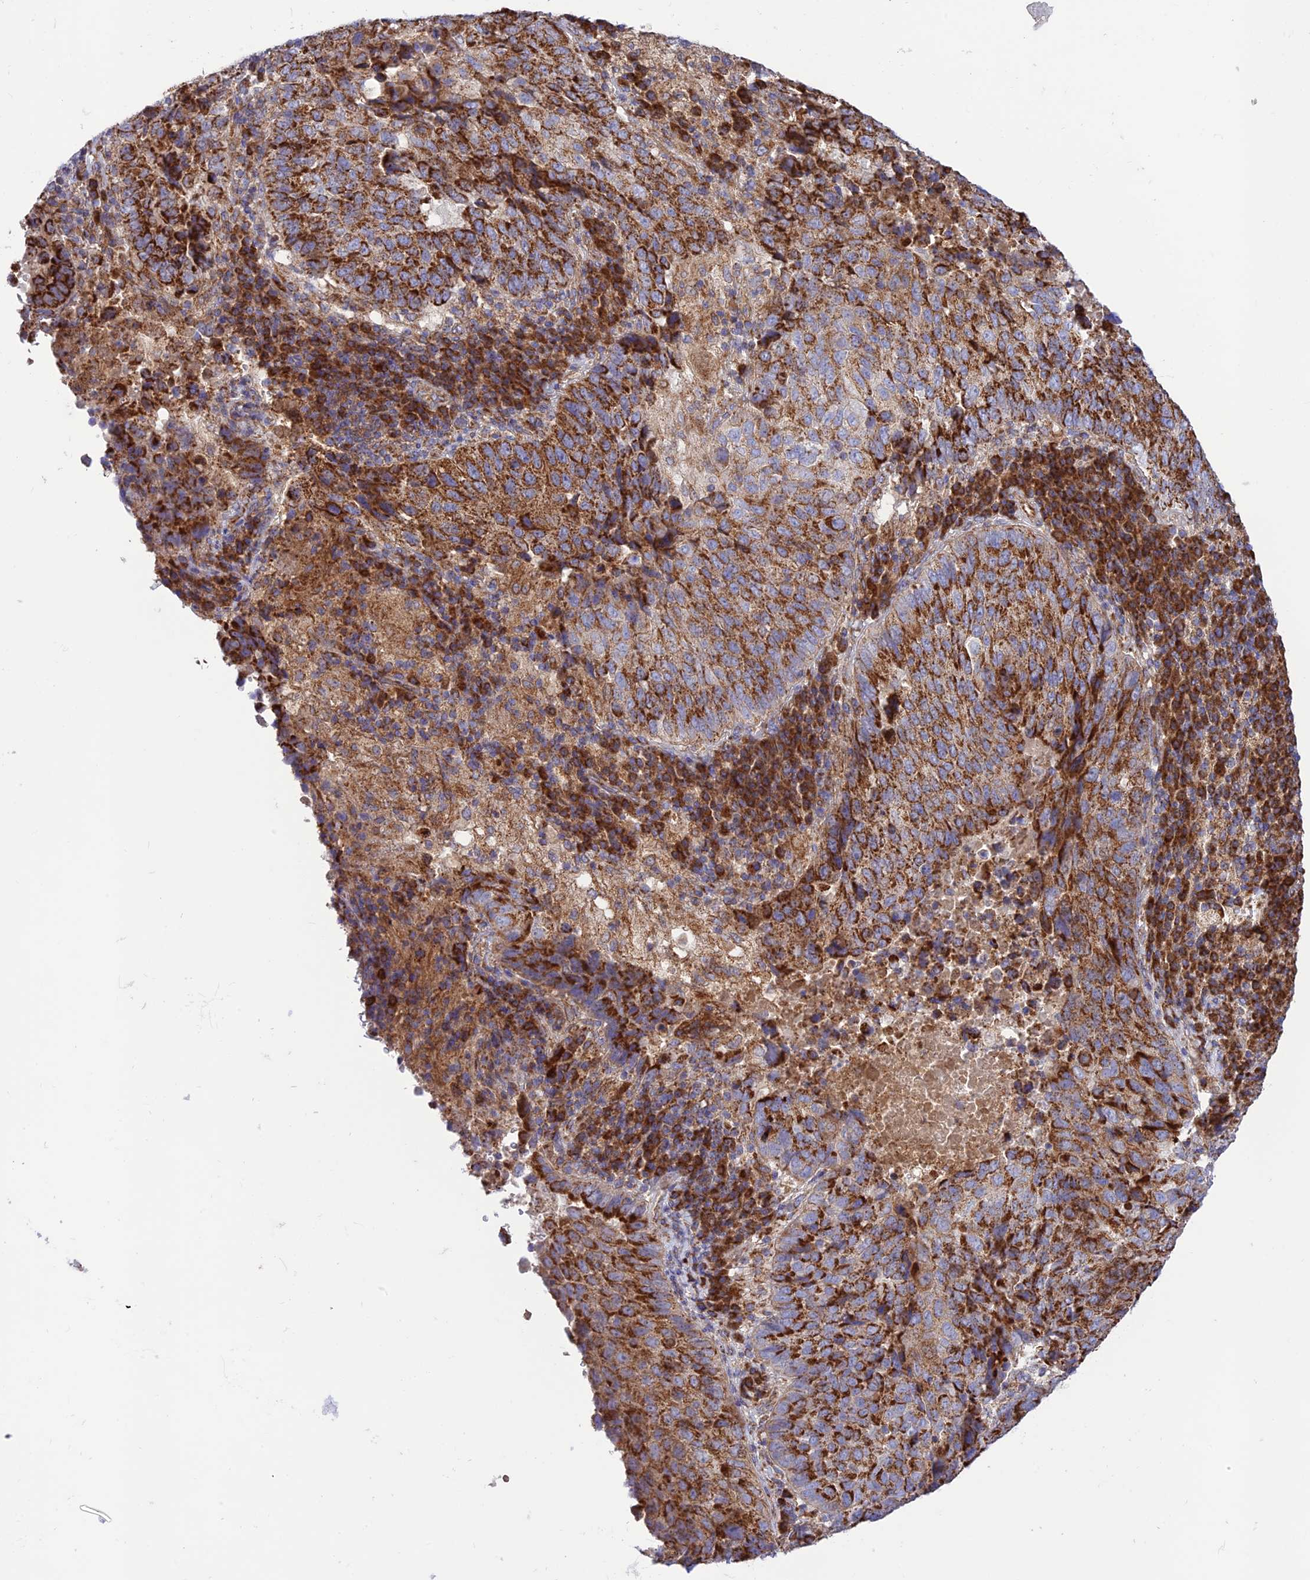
{"staining": {"intensity": "strong", "quantity": ">75%", "location": "cytoplasmic/membranous"}, "tissue": "lung cancer", "cell_type": "Tumor cells", "image_type": "cancer", "snomed": [{"axis": "morphology", "description": "Squamous cell carcinoma, NOS"}, {"axis": "topography", "description": "Lung"}], "caption": "A micrograph showing strong cytoplasmic/membranous staining in about >75% of tumor cells in lung cancer, as visualized by brown immunohistochemical staining.", "gene": "UAP1L1", "patient": {"sex": "male", "age": 73}}